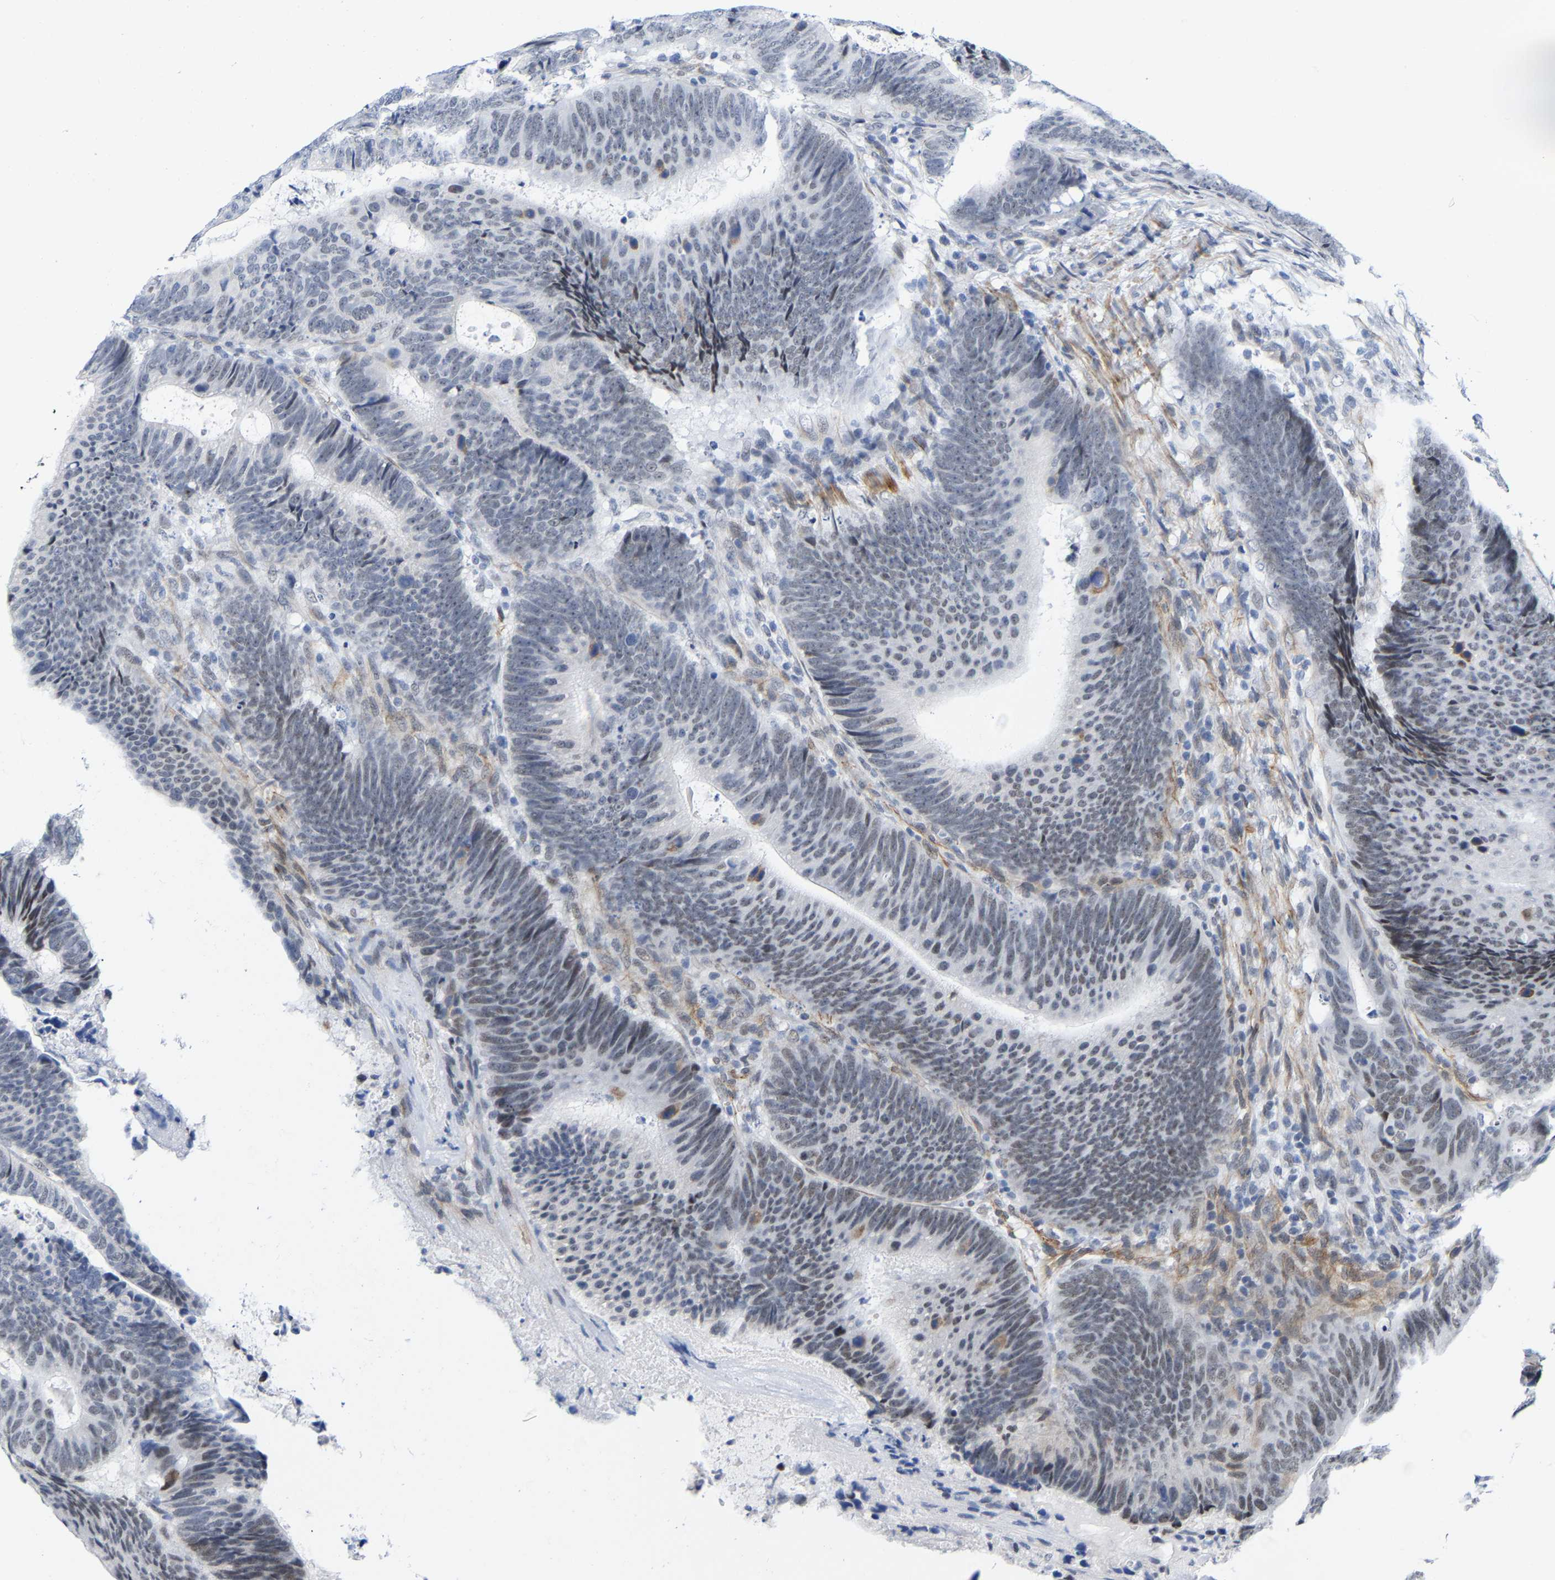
{"staining": {"intensity": "weak", "quantity": "25%-75%", "location": "nuclear"}, "tissue": "colorectal cancer", "cell_type": "Tumor cells", "image_type": "cancer", "snomed": [{"axis": "morphology", "description": "Adenocarcinoma, NOS"}, {"axis": "topography", "description": "Colon"}], "caption": "DAB (3,3'-diaminobenzidine) immunohistochemical staining of human adenocarcinoma (colorectal) shows weak nuclear protein staining in about 25%-75% of tumor cells.", "gene": "FAM180A", "patient": {"sex": "male", "age": 56}}